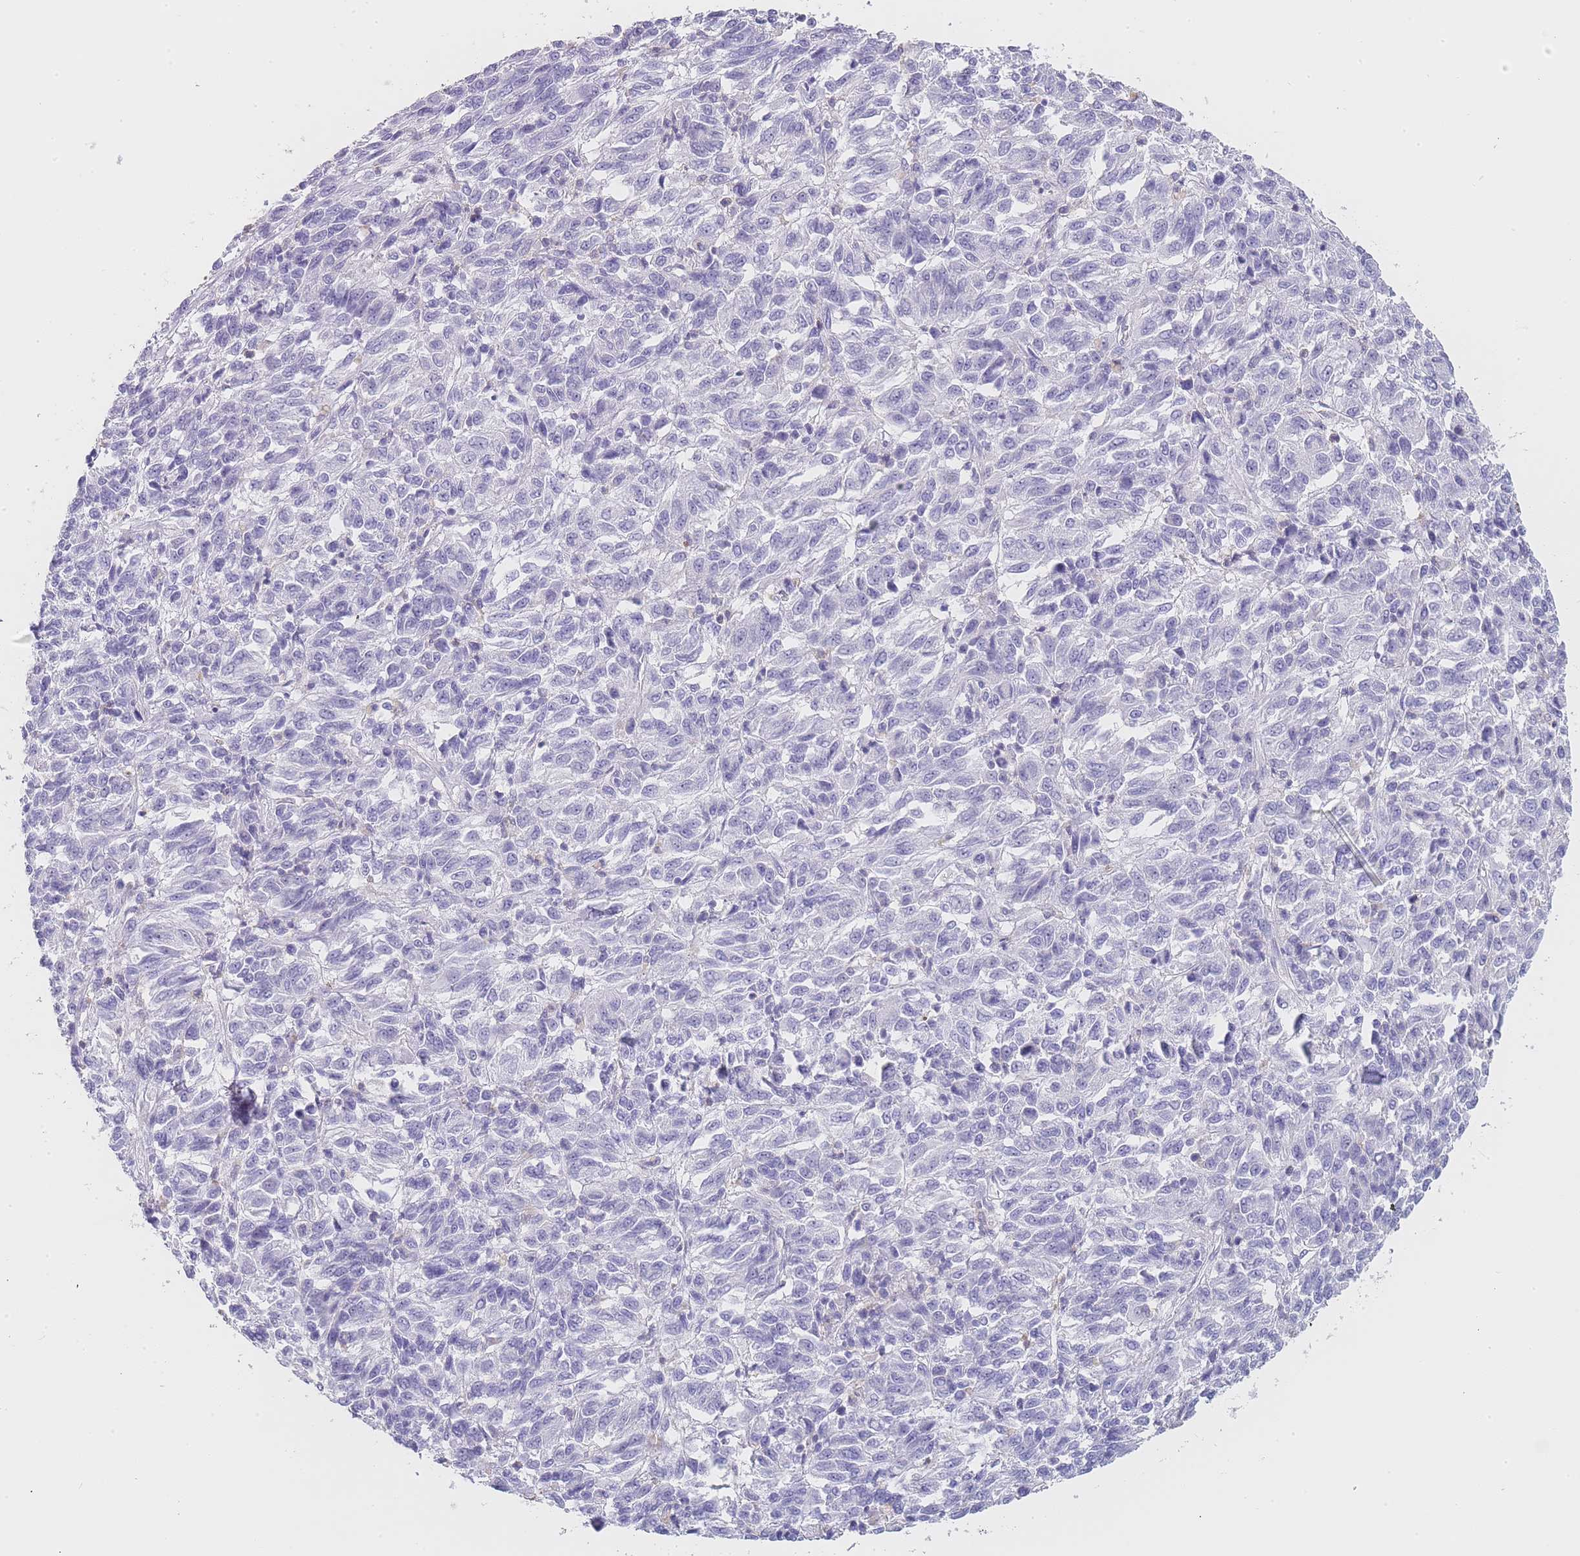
{"staining": {"intensity": "negative", "quantity": "none", "location": "none"}, "tissue": "melanoma", "cell_type": "Tumor cells", "image_type": "cancer", "snomed": [{"axis": "morphology", "description": "Malignant melanoma, Metastatic site"}, {"axis": "topography", "description": "Lung"}], "caption": "Immunohistochemistry (IHC) histopathology image of neoplastic tissue: human malignant melanoma (metastatic site) stained with DAB displays no significant protein expression in tumor cells.", "gene": "NOP14", "patient": {"sex": "male", "age": 64}}